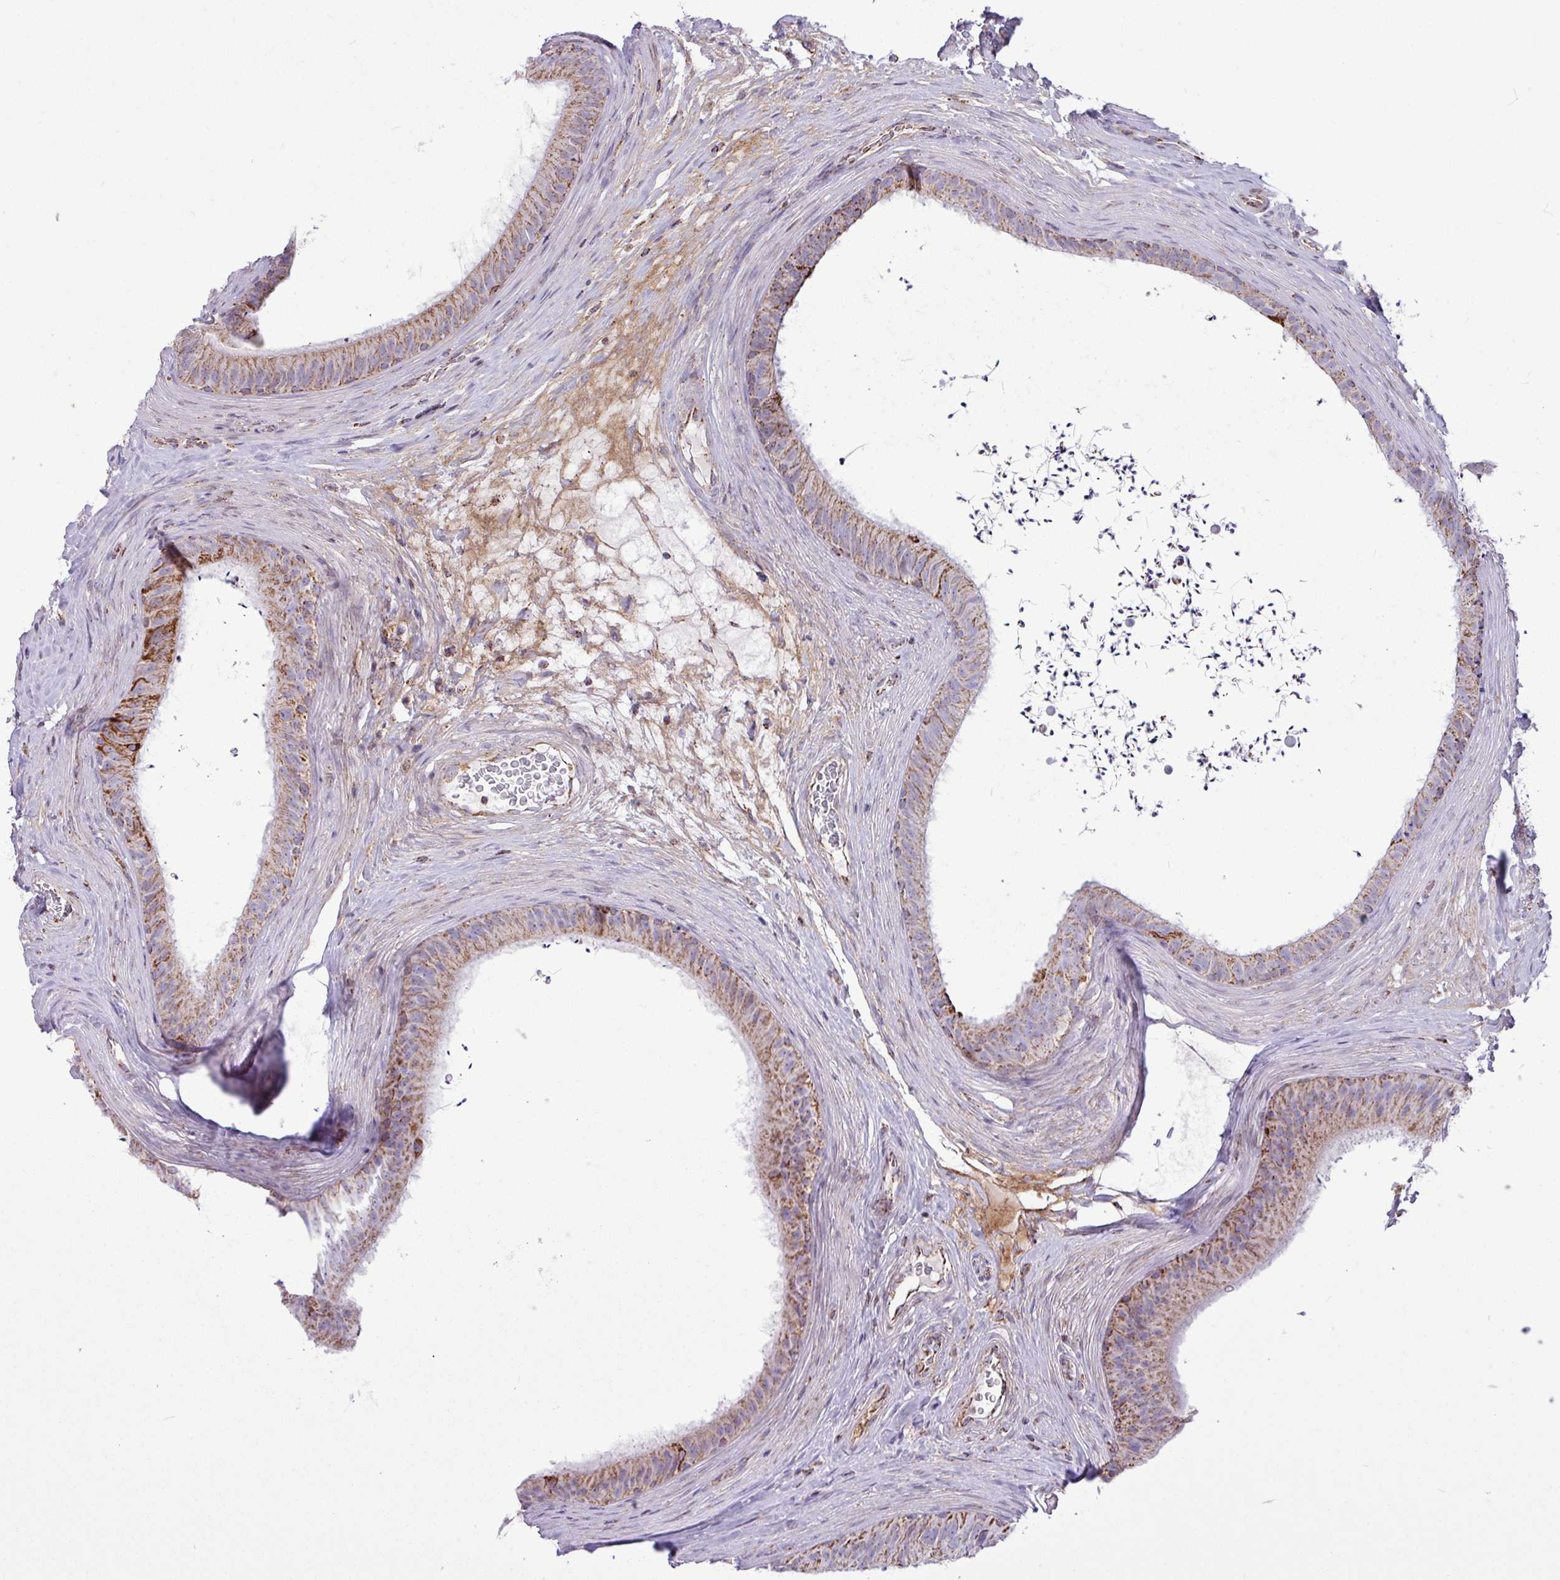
{"staining": {"intensity": "moderate", "quantity": ">75%", "location": "cytoplasmic/membranous"}, "tissue": "epididymis", "cell_type": "Glandular cells", "image_type": "normal", "snomed": [{"axis": "morphology", "description": "Normal tissue, NOS"}, {"axis": "topography", "description": "Testis"}, {"axis": "topography", "description": "Epididymis"}], "caption": "IHC staining of benign epididymis, which shows medium levels of moderate cytoplasmic/membranous staining in approximately >75% of glandular cells indicating moderate cytoplasmic/membranous protein staining. The staining was performed using DAB (brown) for protein detection and nuclei were counterstained in hematoxylin (blue).", "gene": "RTL3", "patient": {"sex": "male", "age": 41}}